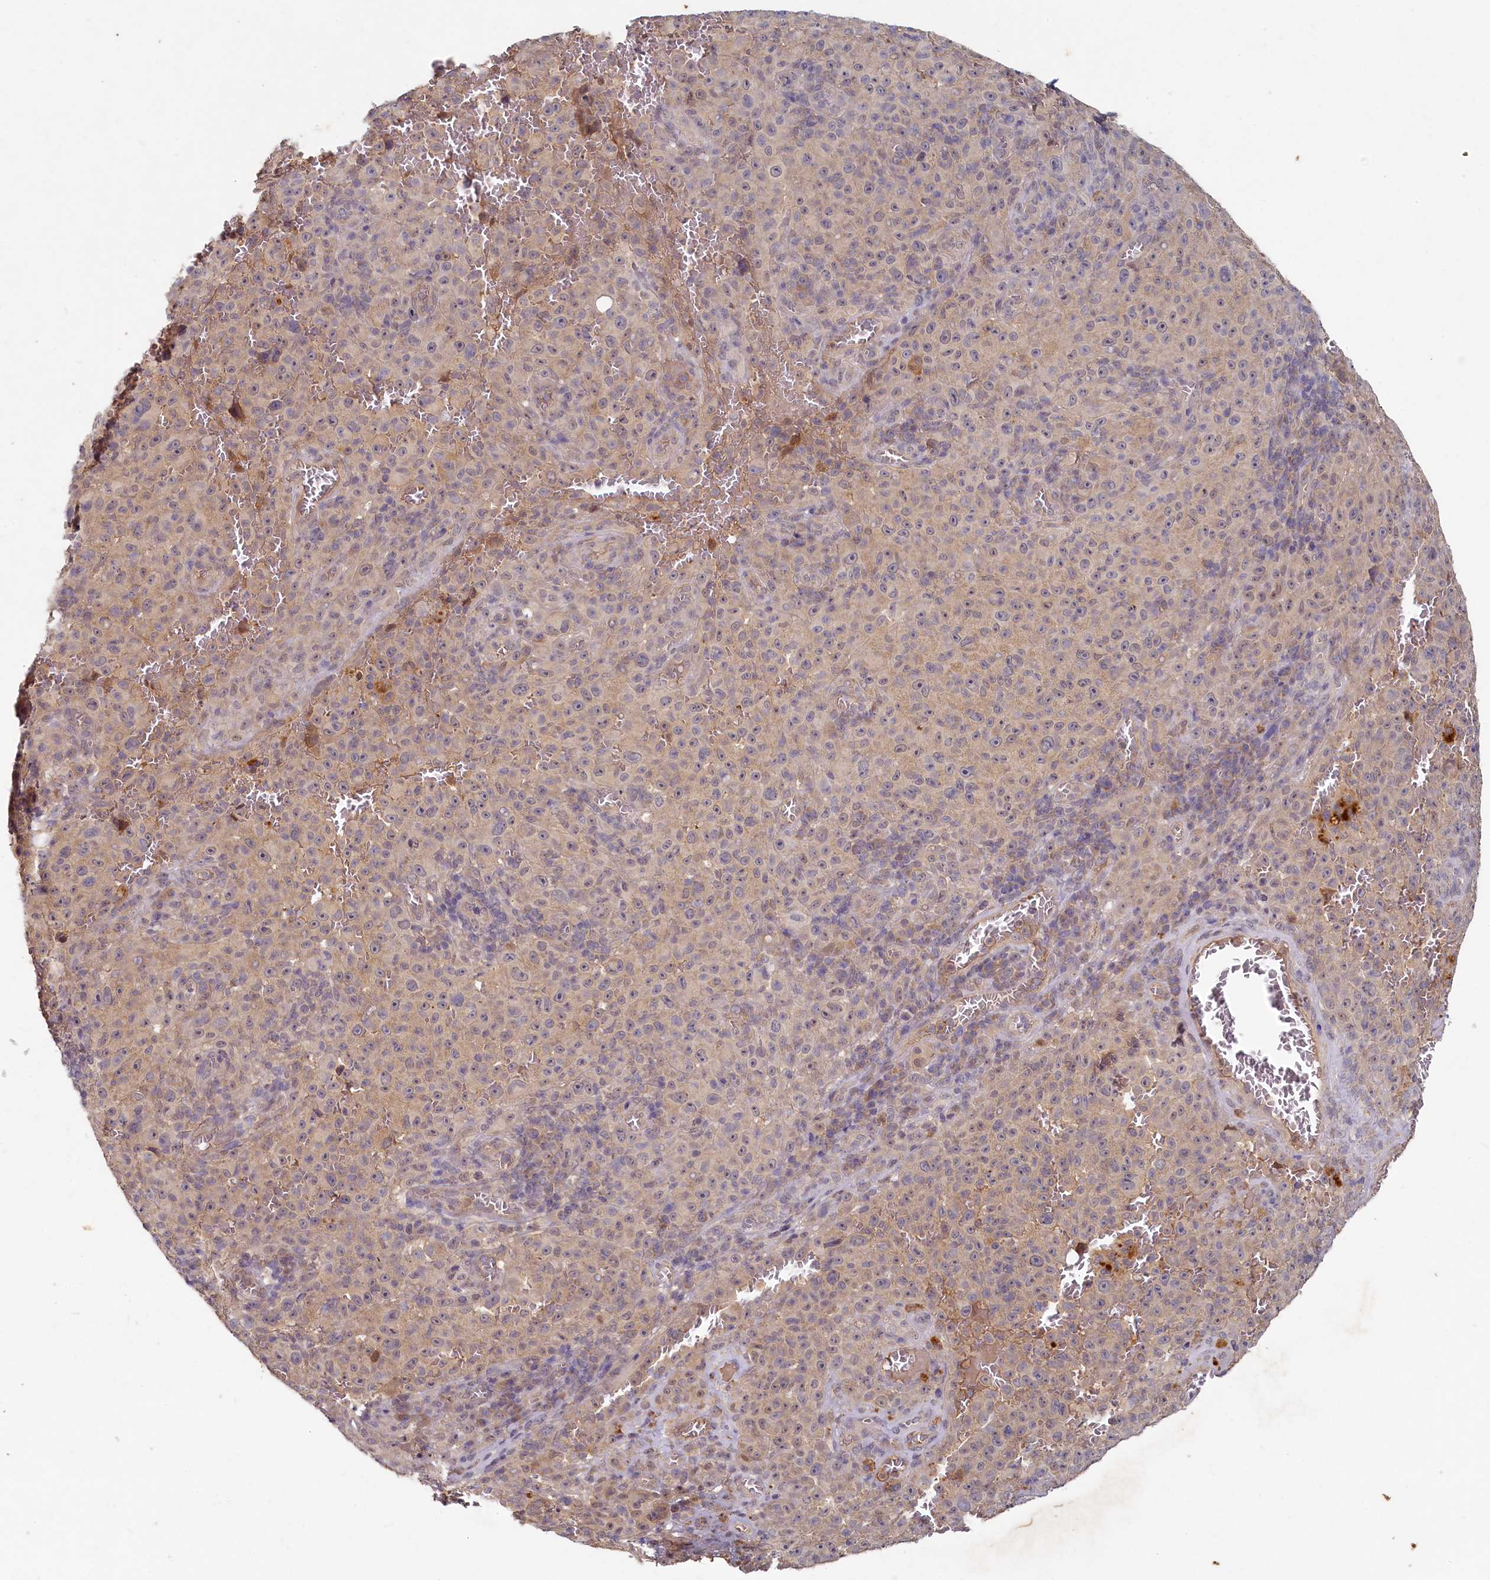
{"staining": {"intensity": "weak", "quantity": ">75%", "location": "cytoplasmic/membranous"}, "tissue": "melanoma", "cell_type": "Tumor cells", "image_type": "cancer", "snomed": [{"axis": "morphology", "description": "Malignant melanoma, NOS"}, {"axis": "topography", "description": "Skin"}], "caption": "This image shows IHC staining of human melanoma, with low weak cytoplasmic/membranous expression in approximately >75% of tumor cells.", "gene": "HERC3", "patient": {"sex": "female", "age": 82}}